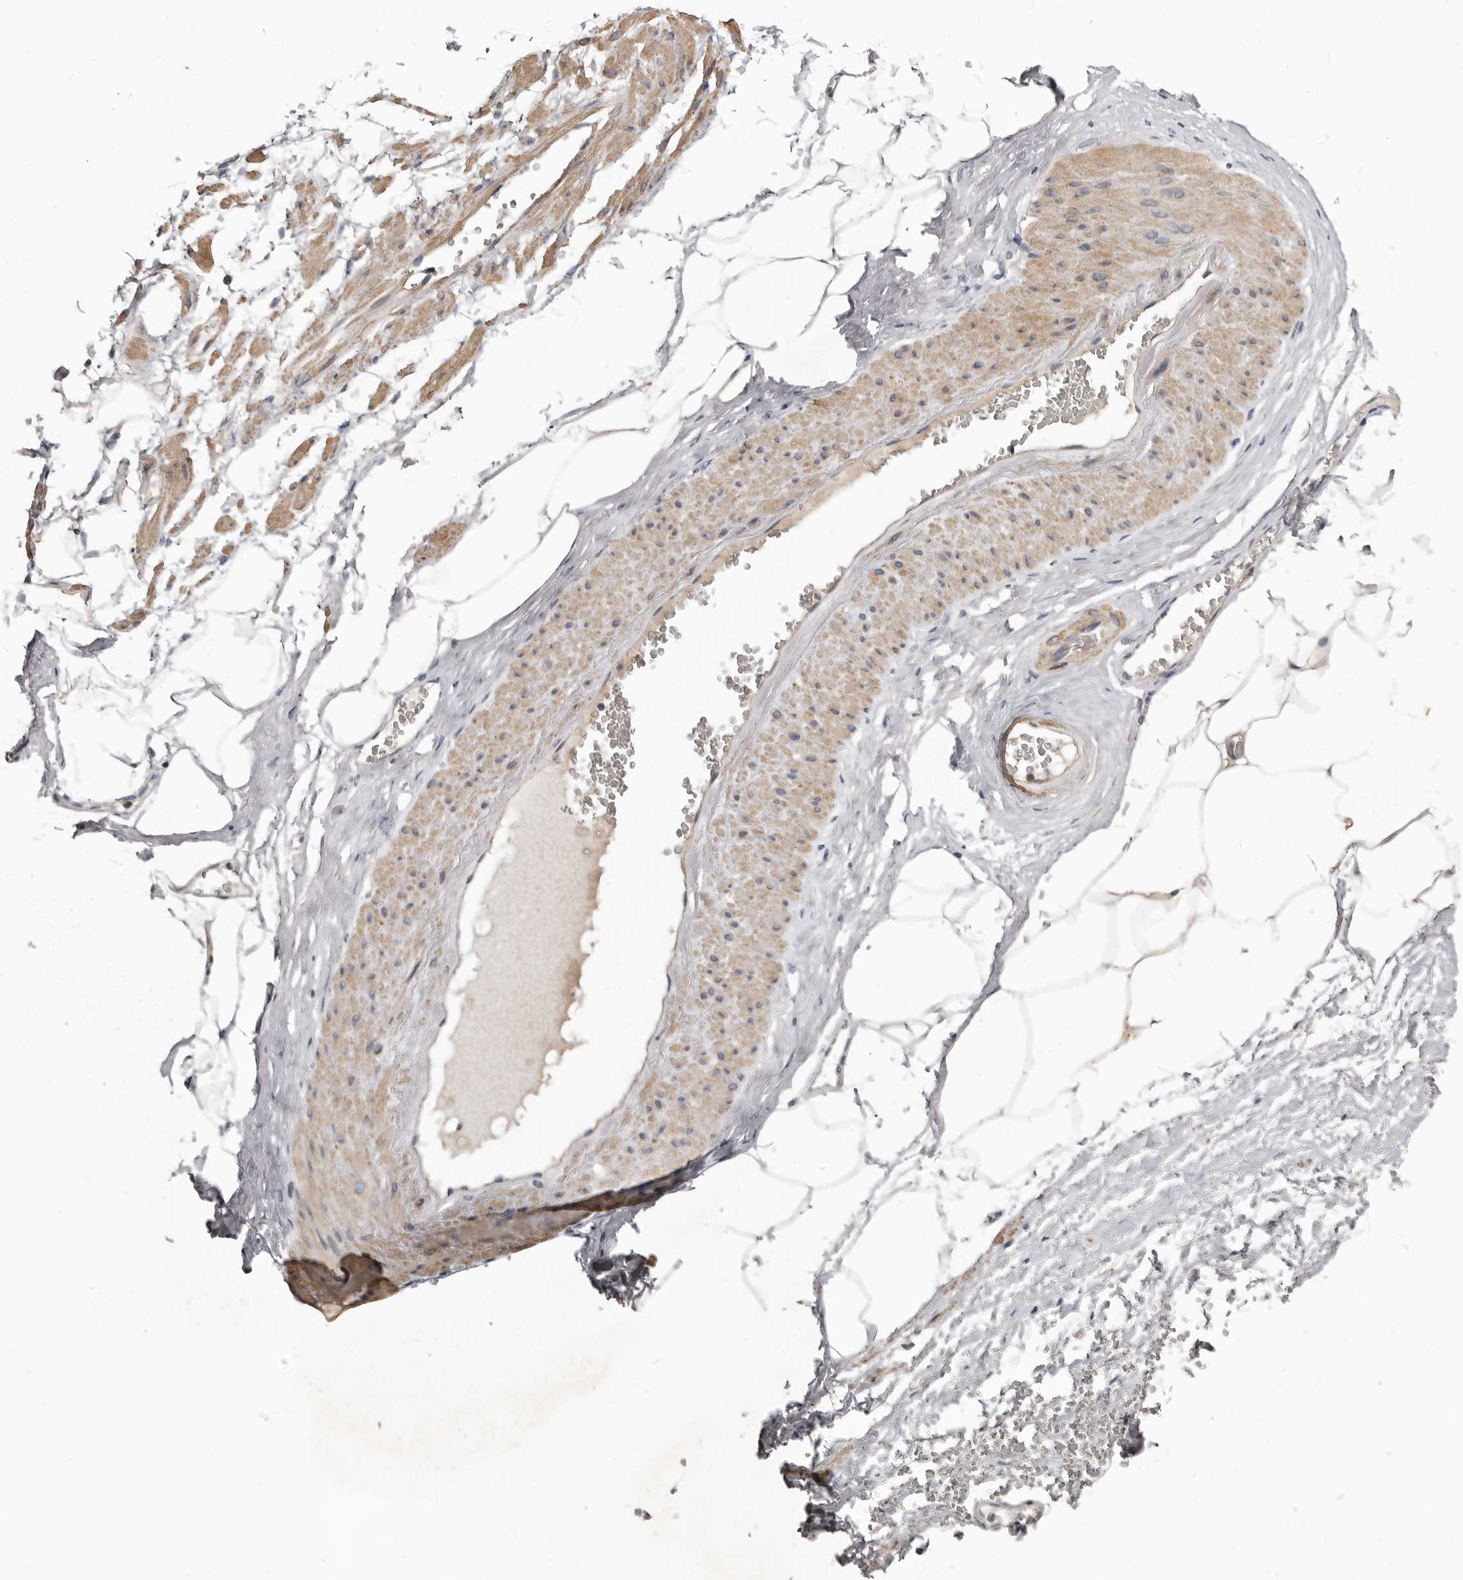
{"staining": {"intensity": "weak", "quantity": "25%-75%", "location": "cytoplasmic/membranous"}, "tissue": "adipose tissue", "cell_type": "Adipocytes", "image_type": "normal", "snomed": [{"axis": "morphology", "description": "Normal tissue, NOS"}, {"axis": "morphology", "description": "Adenocarcinoma, Low grade"}, {"axis": "topography", "description": "Prostate"}, {"axis": "topography", "description": "Peripheral nerve tissue"}], "caption": "Brown immunohistochemical staining in benign human adipose tissue demonstrates weak cytoplasmic/membranous expression in approximately 25%-75% of adipocytes. Nuclei are stained in blue.", "gene": "CDCA8", "patient": {"sex": "male", "age": 63}}